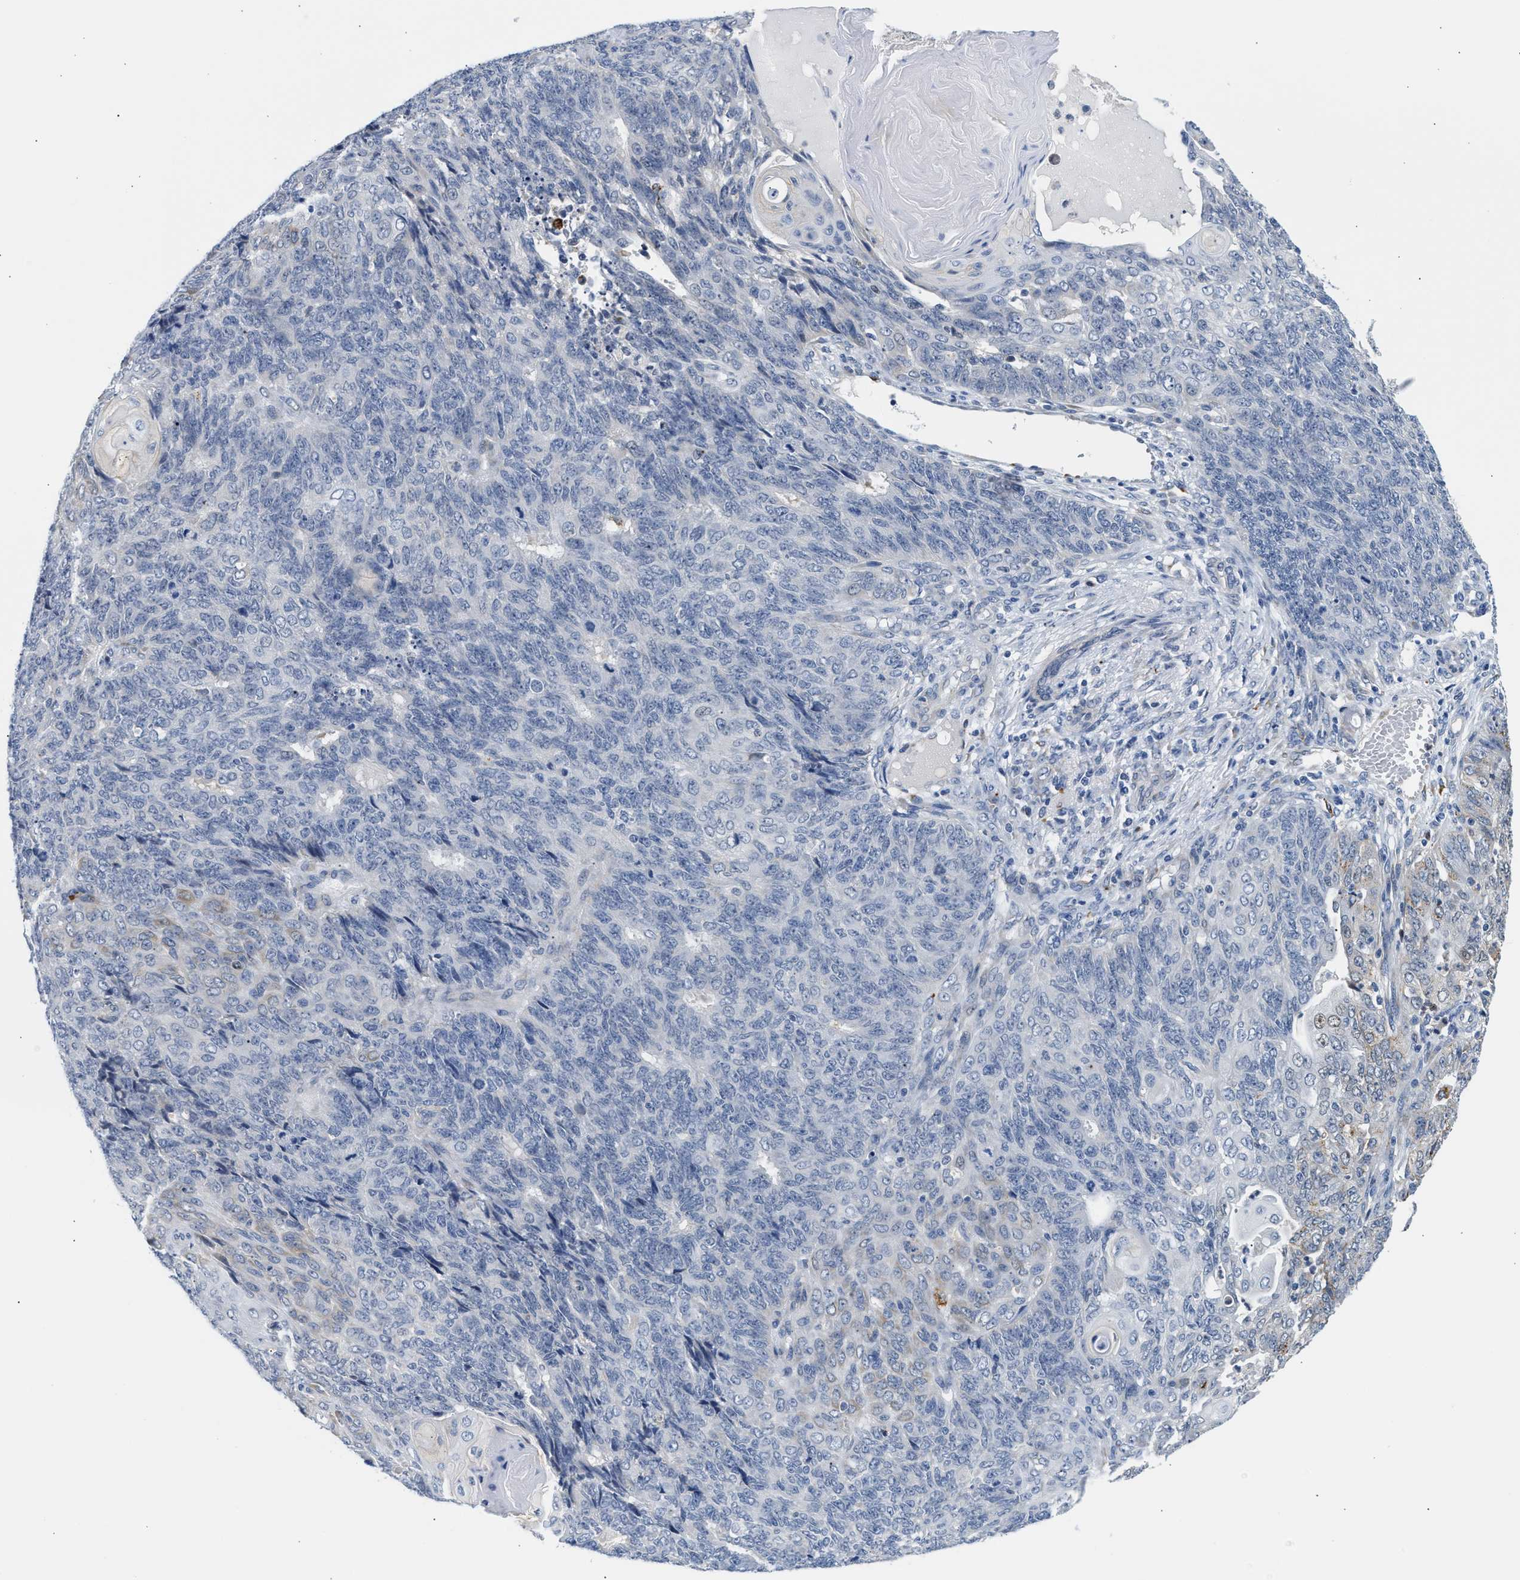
{"staining": {"intensity": "negative", "quantity": "none", "location": "none"}, "tissue": "endometrial cancer", "cell_type": "Tumor cells", "image_type": "cancer", "snomed": [{"axis": "morphology", "description": "Adenocarcinoma, NOS"}, {"axis": "topography", "description": "Endometrium"}], "caption": "Immunohistochemistry (IHC) photomicrograph of human endometrial adenocarcinoma stained for a protein (brown), which displays no positivity in tumor cells.", "gene": "PPM1L", "patient": {"sex": "female", "age": 32}}